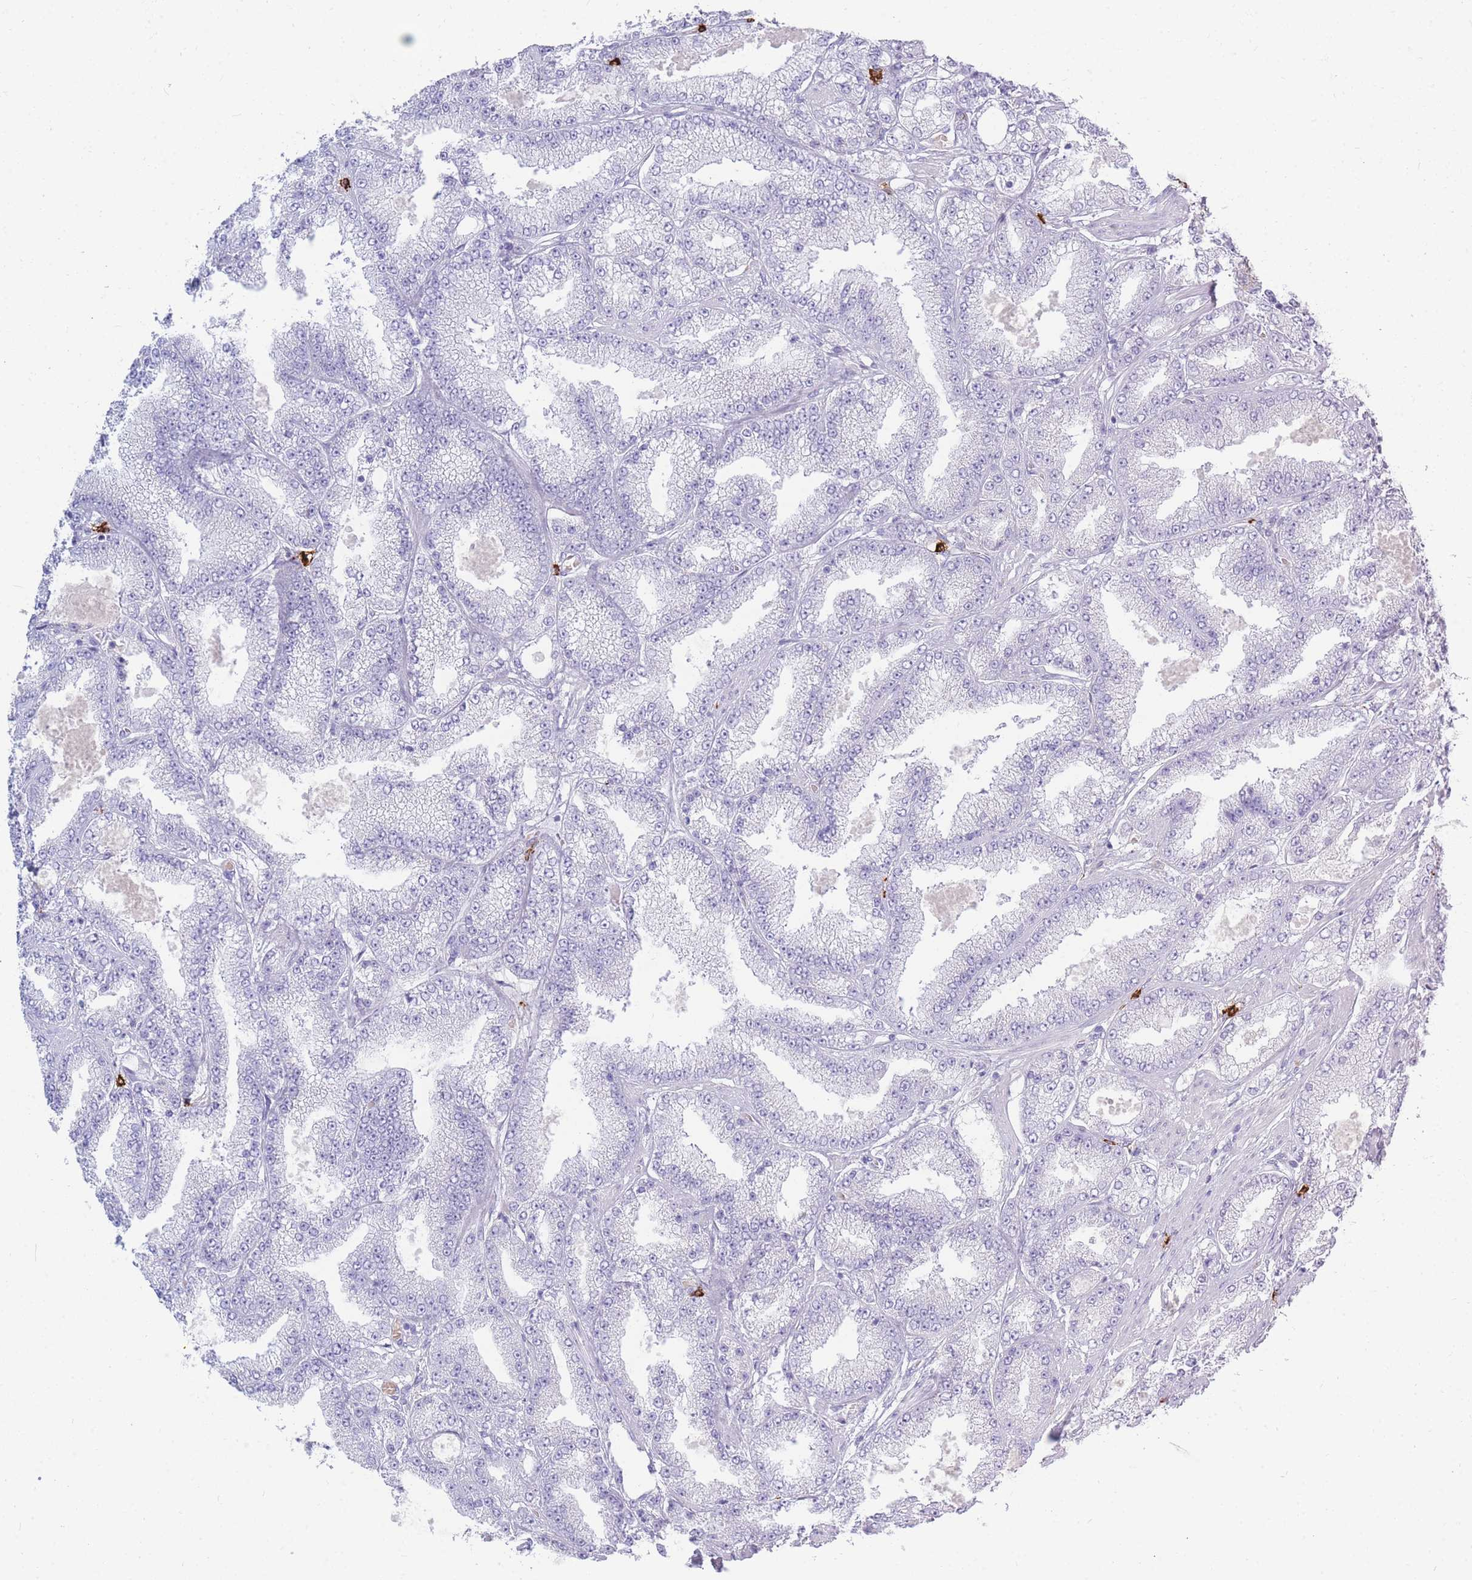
{"staining": {"intensity": "negative", "quantity": "none", "location": "none"}, "tissue": "prostate cancer", "cell_type": "Tumor cells", "image_type": "cancer", "snomed": [{"axis": "morphology", "description": "Adenocarcinoma, High grade"}, {"axis": "topography", "description": "Prostate"}], "caption": "Histopathology image shows no protein expression in tumor cells of prostate cancer tissue.", "gene": "TPSD1", "patient": {"sex": "male", "age": 68}}